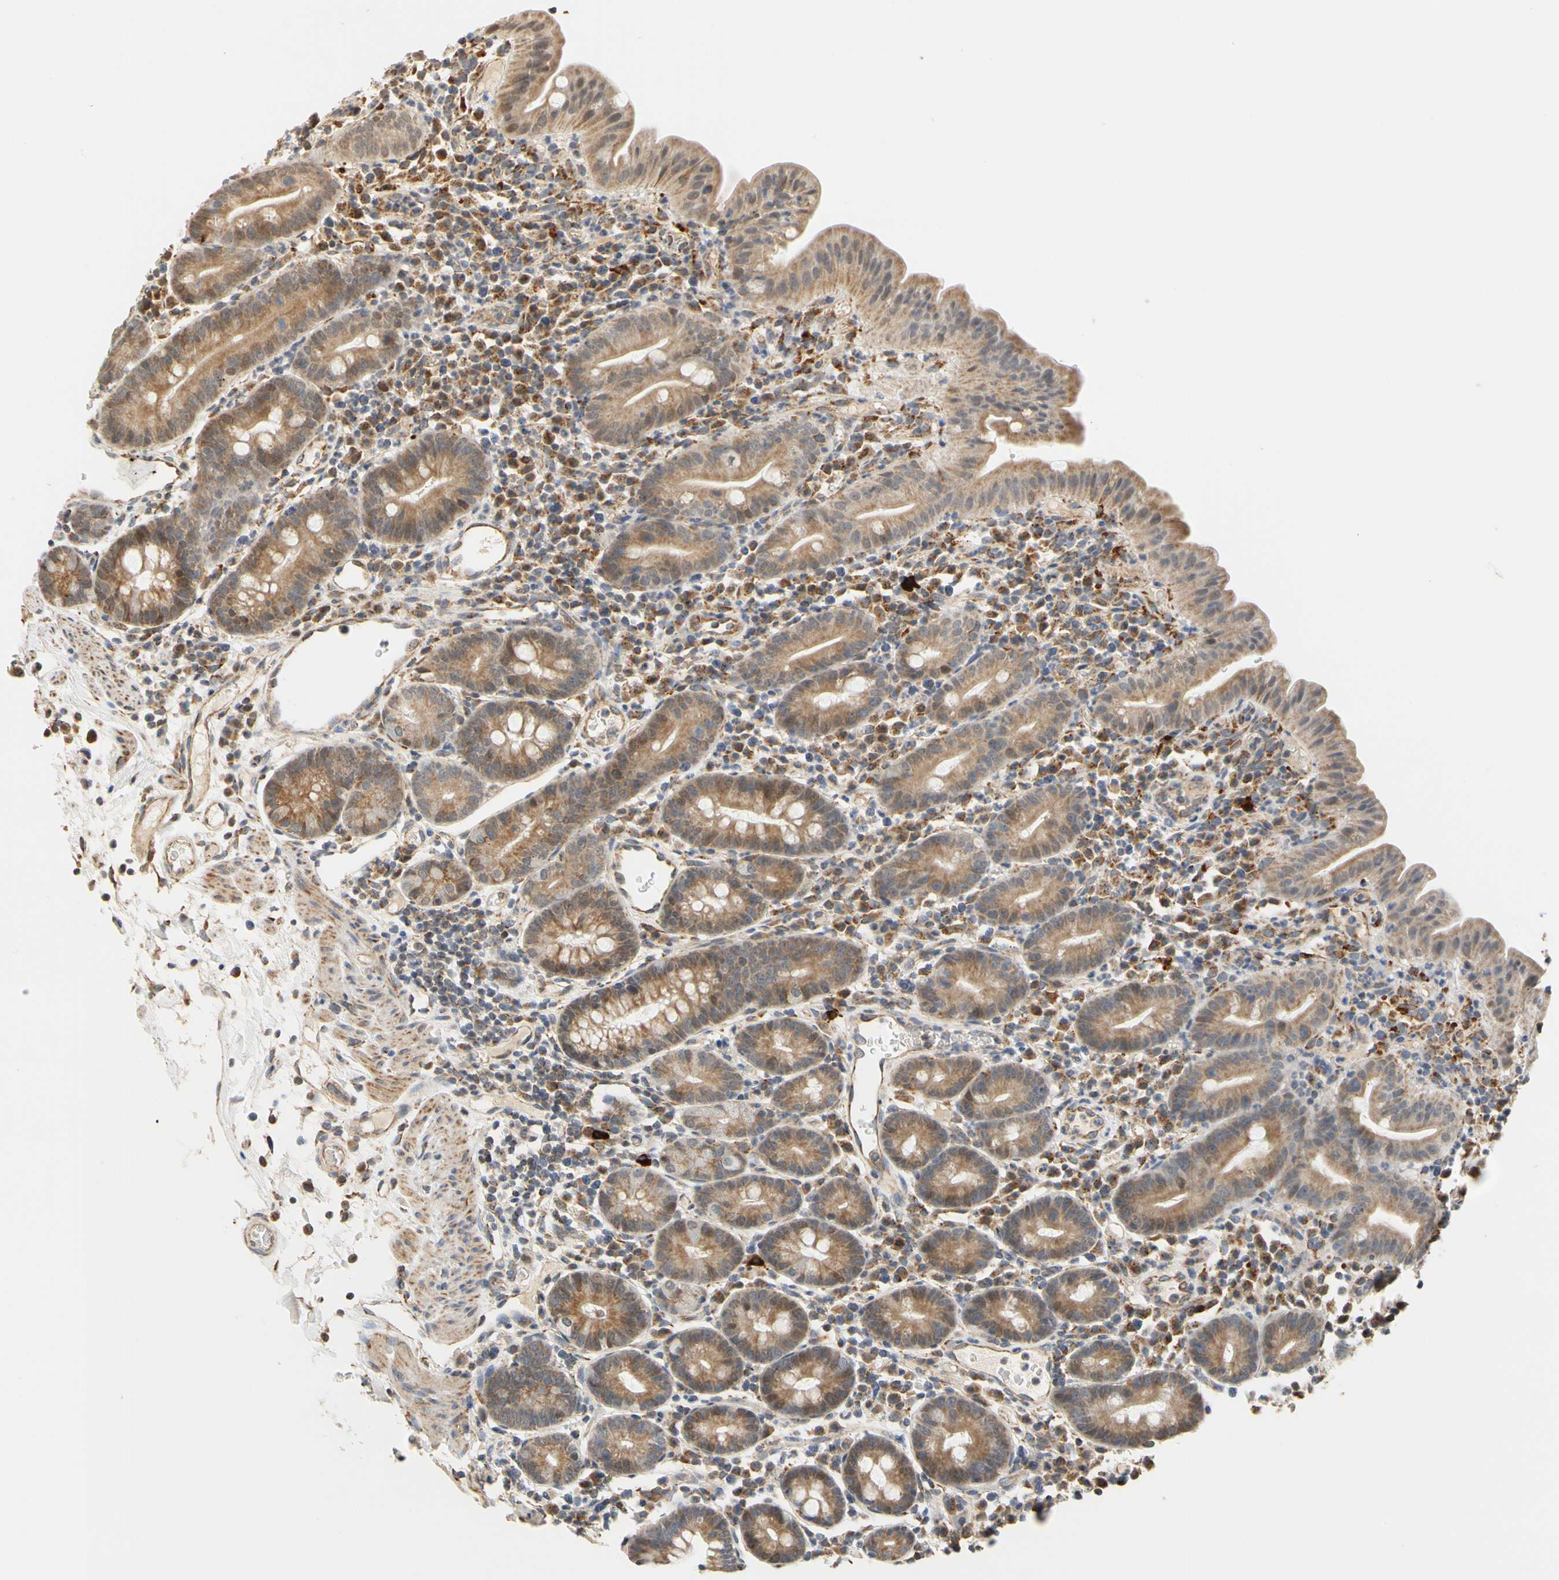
{"staining": {"intensity": "moderate", "quantity": ">75%", "location": "cytoplasmic/membranous"}, "tissue": "duodenum", "cell_type": "Glandular cells", "image_type": "normal", "snomed": [{"axis": "morphology", "description": "Normal tissue, NOS"}, {"axis": "topography", "description": "Duodenum"}], "caption": "Glandular cells exhibit moderate cytoplasmic/membranous staining in about >75% of cells in unremarkable duodenum.", "gene": "SFXN3", "patient": {"sex": "male", "age": 50}}